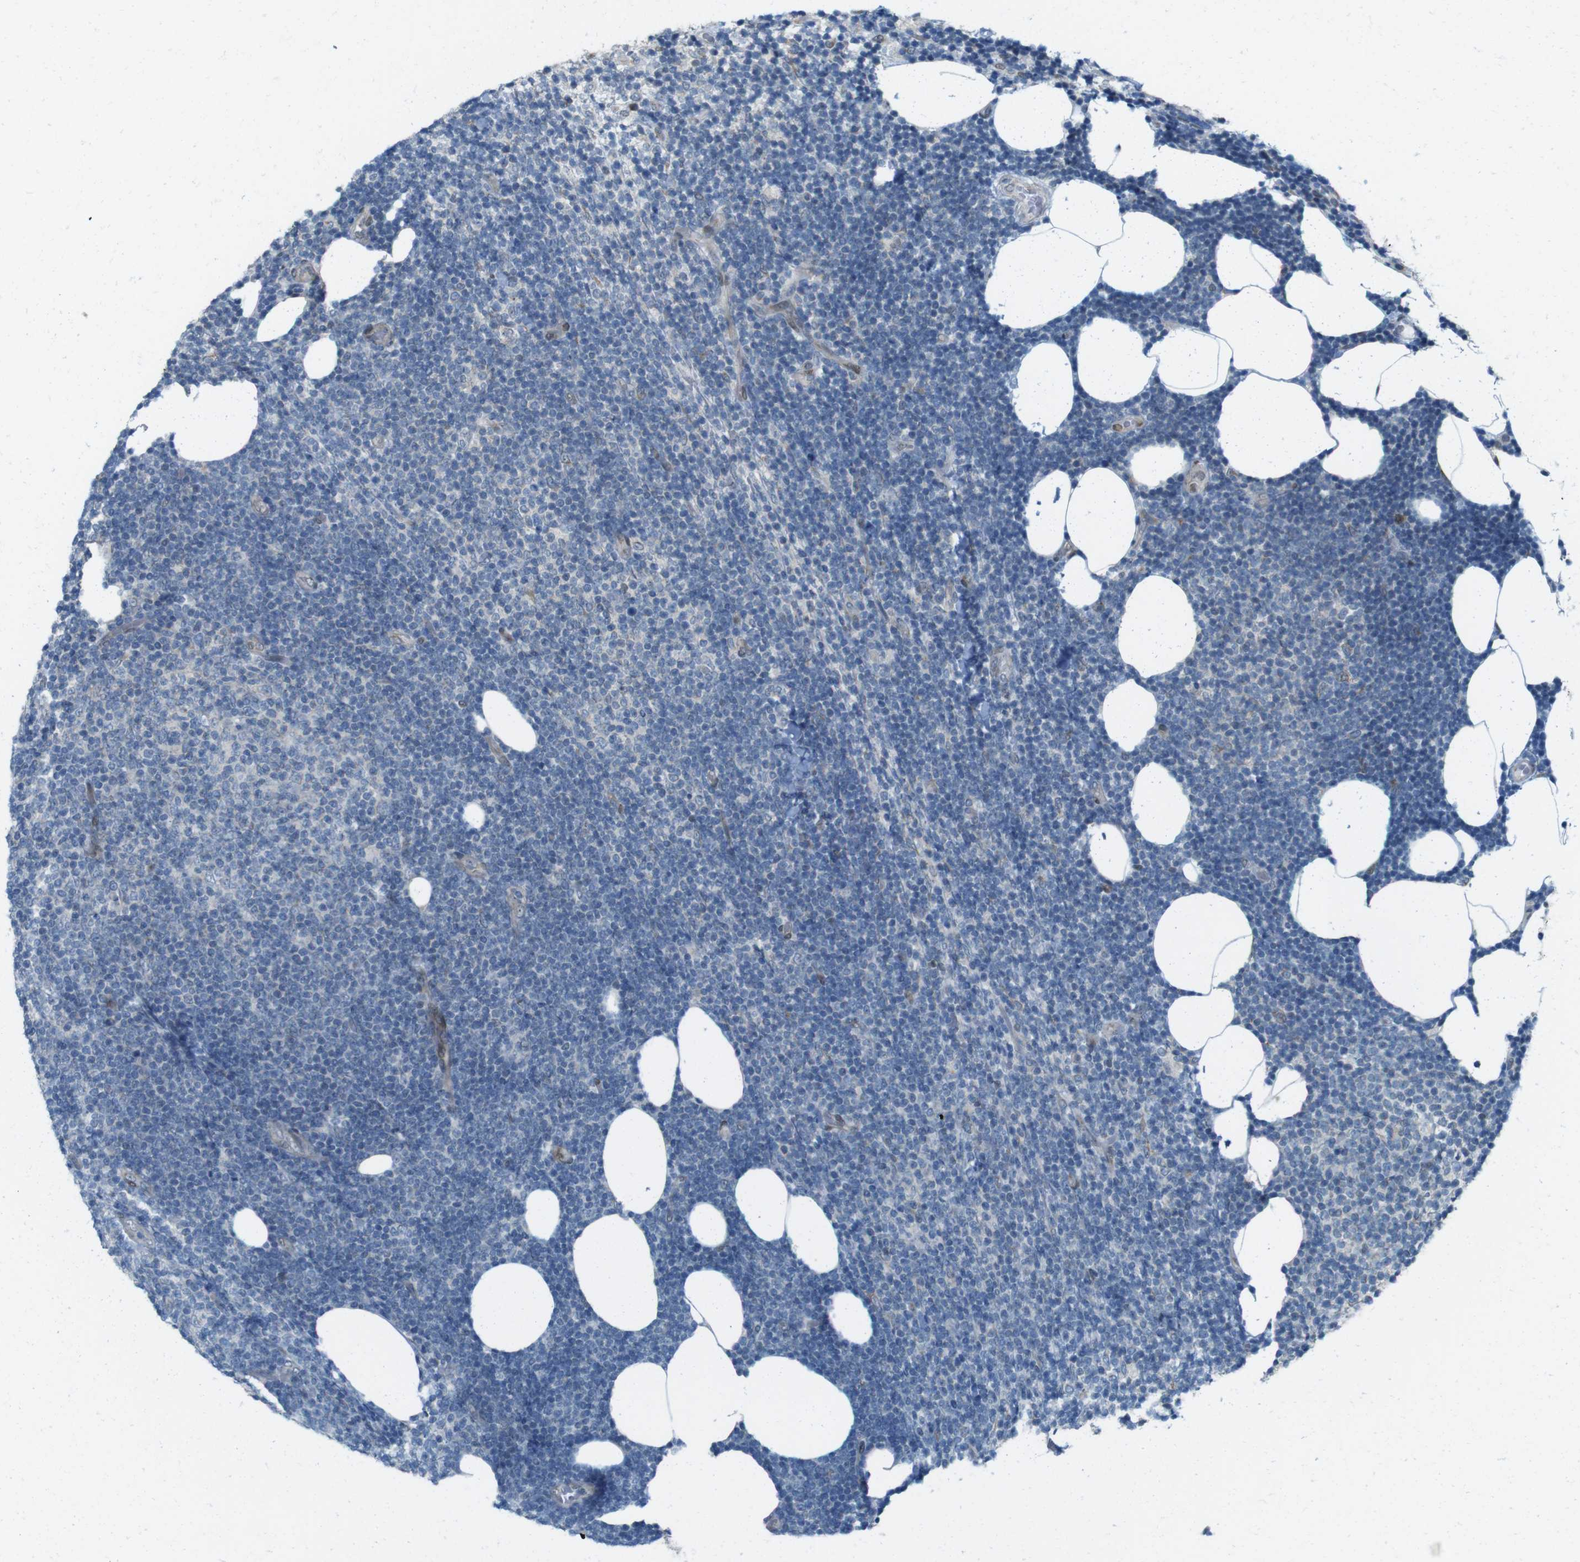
{"staining": {"intensity": "negative", "quantity": "none", "location": "none"}, "tissue": "lymphoma", "cell_type": "Tumor cells", "image_type": "cancer", "snomed": [{"axis": "morphology", "description": "Malignant lymphoma, non-Hodgkin's type, Low grade"}, {"axis": "topography", "description": "Lymph node"}], "caption": "Immunohistochemistry (IHC) micrograph of lymphoma stained for a protein (brown), which reveals no expression in tumor cells.", "gene": "SKI", "patient": {"sex": "male", "age": 66}}